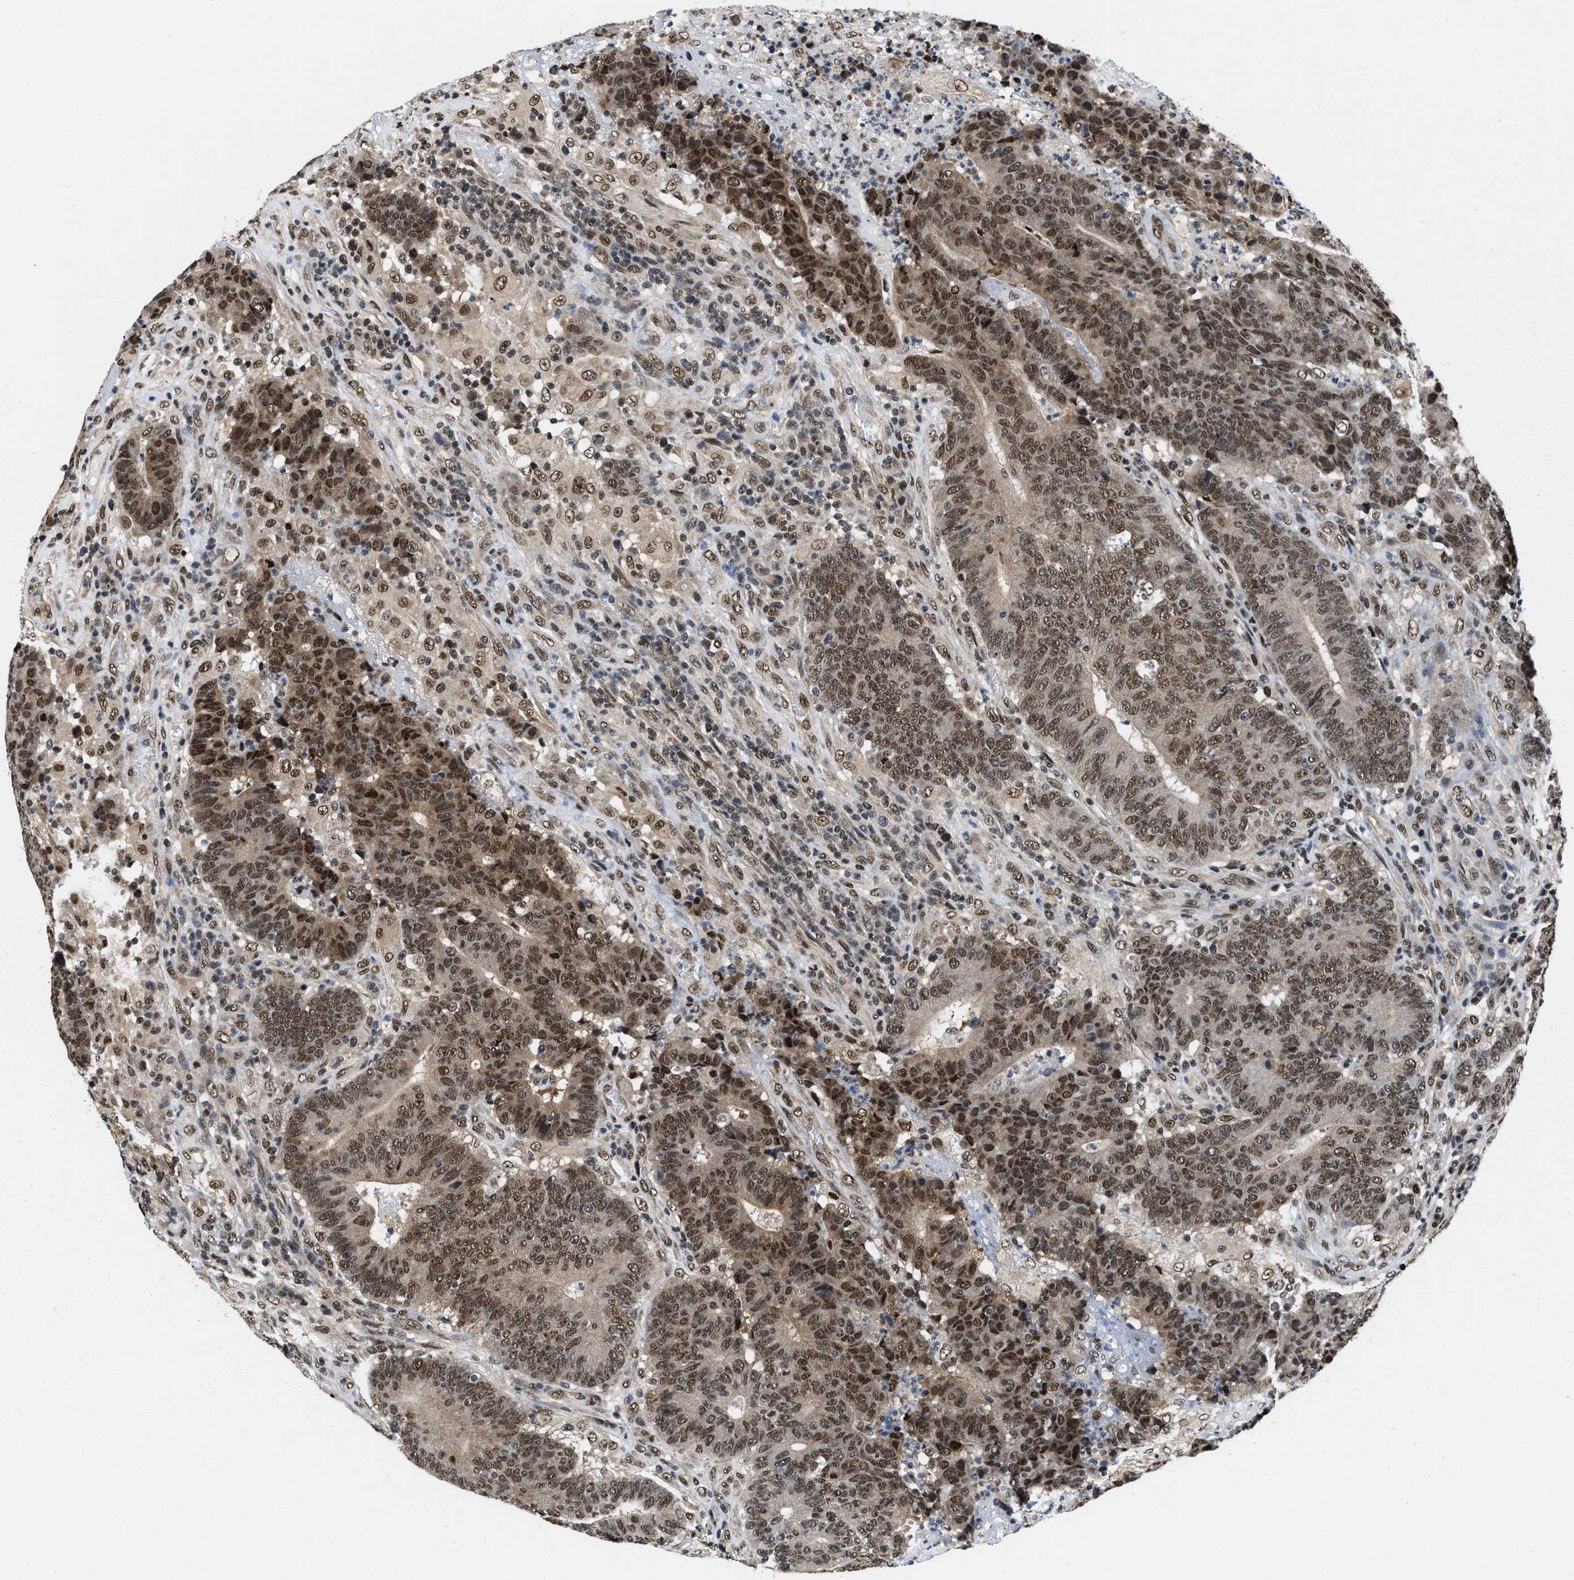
{"staining": {"intensity": "strong", "quantity": ">75%", "location": "nuclear"}, "tissue": "colorectal cancer", "cell_type": "Tumor cells", "image_type": "cancer", "snomed": [{"axis": "morphology", "description": "Normal tissue, NOS"}, {"axis": "morphology", "description": "Adenocarcinoma, NOS"}, {"axis": "topography", "description": "Colon"}], "caption": "The image displays staining of colorectal cancer, revealing strong nuclear protein positivity (brown color) within tumor cells. (DAB (3,3'-diaminobenzidine) IHC with brightfield microscopy, high magnification).", "gene": "SAFB", "patient": {"sex": "female", "age": 75}}